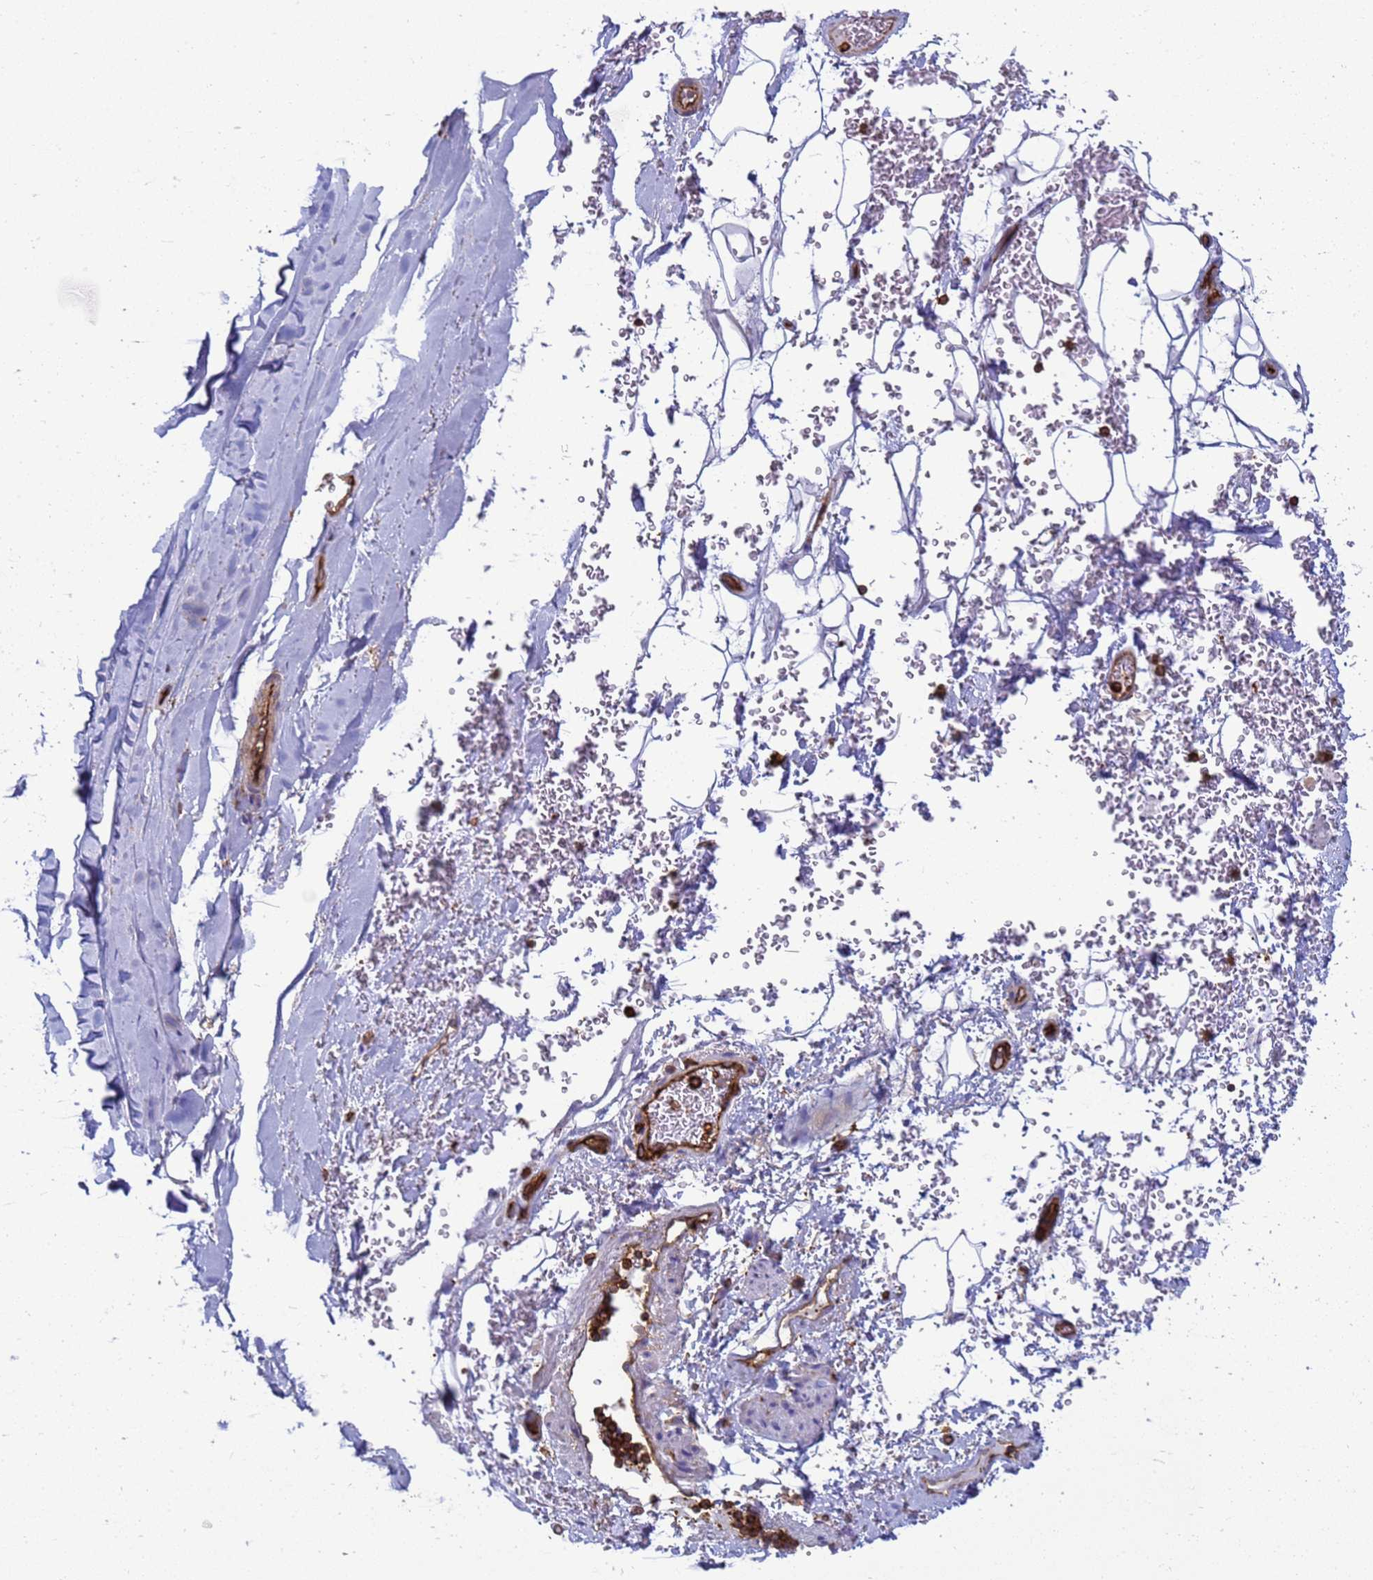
{"staining": {"intensity": "negative", "quantity": "none", "location": "none"}, "tissue": "adipose tissue", "cell_type": "Adipocytes", "image_type": "normal", "snomed": [{"axis": "morphology", "description": "Normal tissue, NOS"}, {"axis": "topography", "description": "Cartilage tissue"}], "caption": "Immunohistochemical staining of benign human adipose tissue exhibits no significant staining in adipocytes. The staining is performed using DAB brown chromogen with nuclei counter-stained in using hematoxylin.", "gene": "ZBTB8OS", "patient": {"sex": "female", "age": 63}}